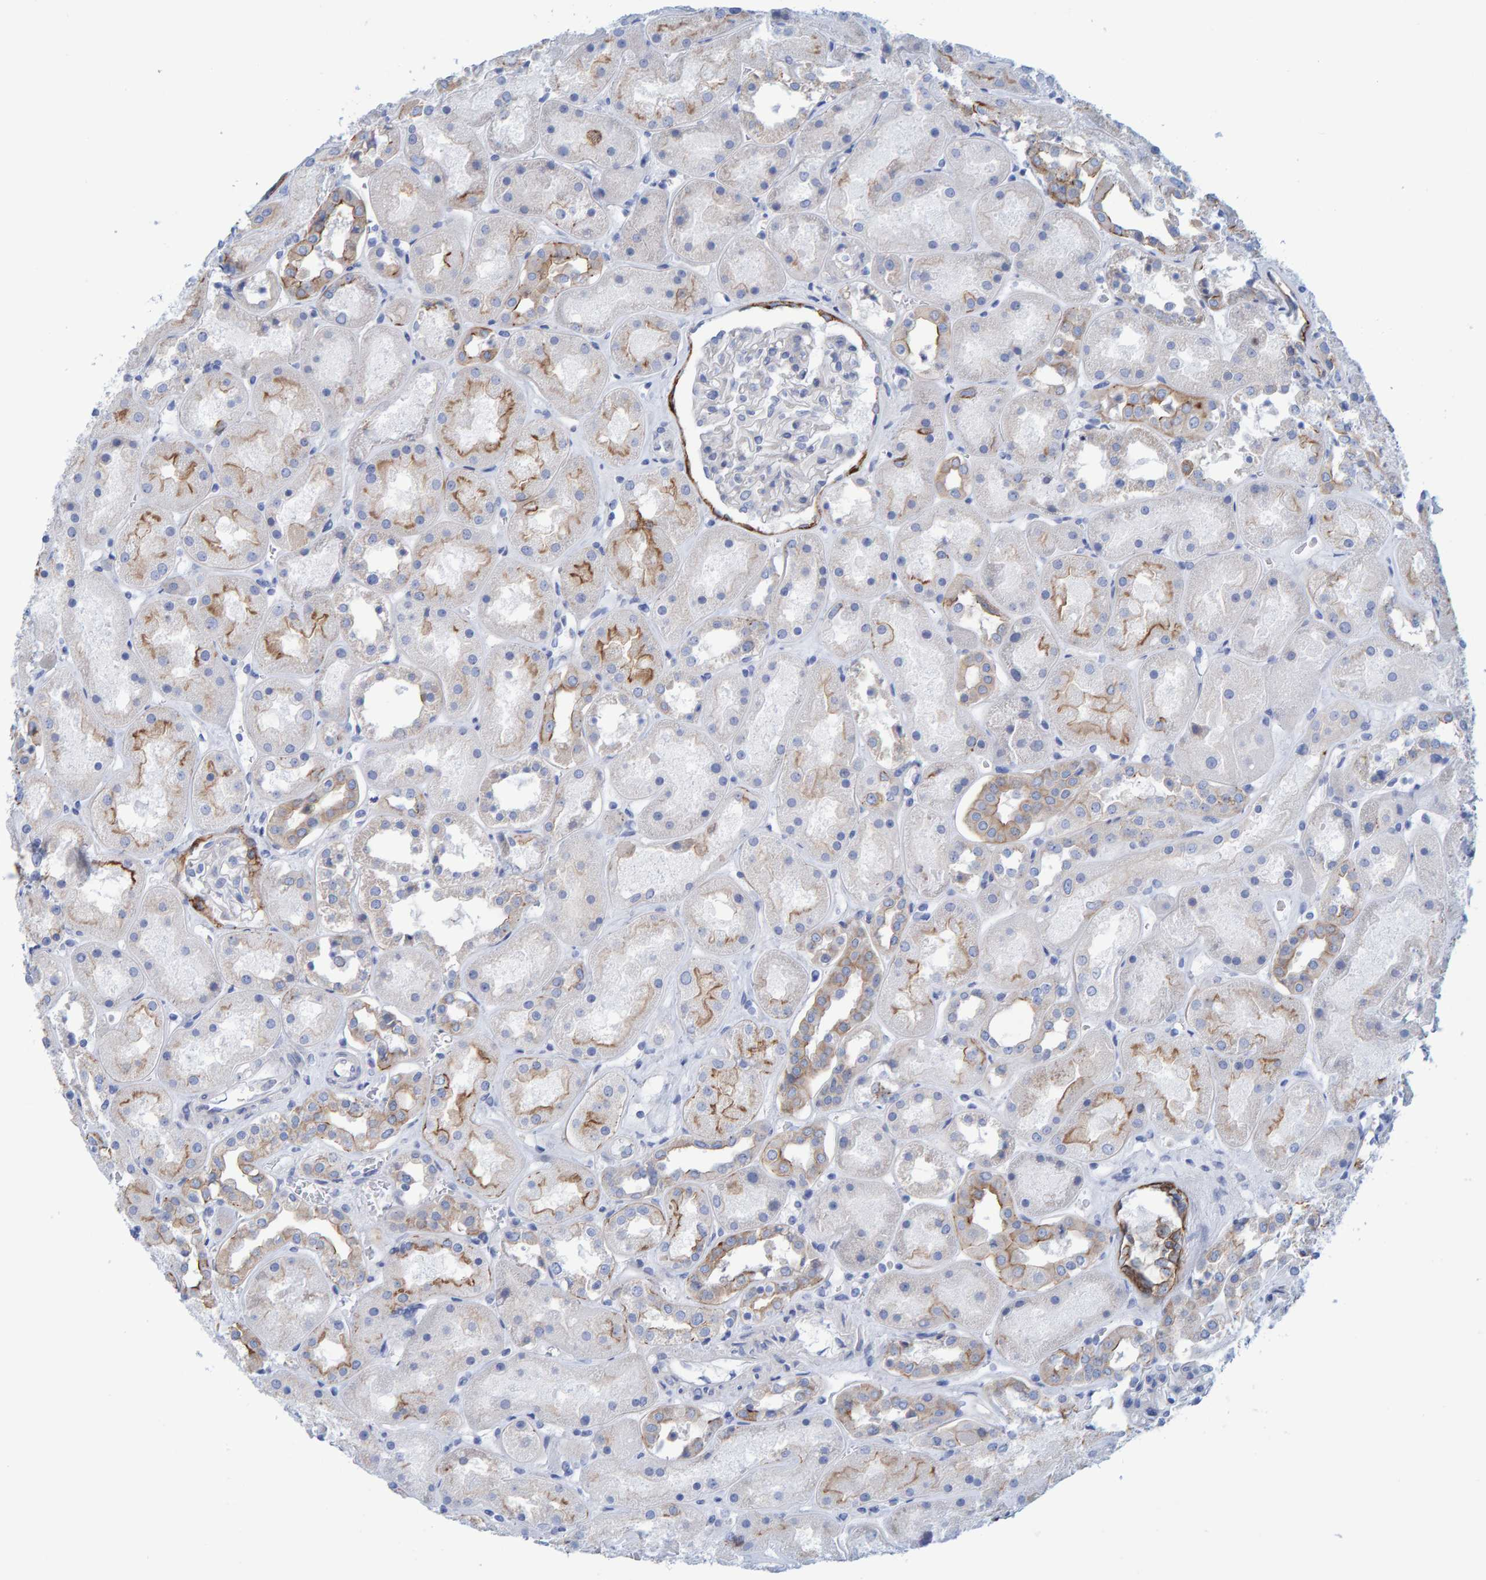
{"staining": {"intensity": "negative", "quantity": "none", "location": "none"}, "tissue": "kidney", "cell_type": "Cells in glomeruli", "image_type": "normal", "snomed": [{"axis": "morphology", "description": "Normal tissue, NOS"}, {"axis": "topography", "description": "Kidney"}], "caption": "Micrograph shows no protein staining in cells in glomeruli of normal kidney. (Brightfield microscopy of DAB immunohistochemistry at high magnification).", "gene": "JAKMIP3", "patient": {"sex": "male", "age": 70}}